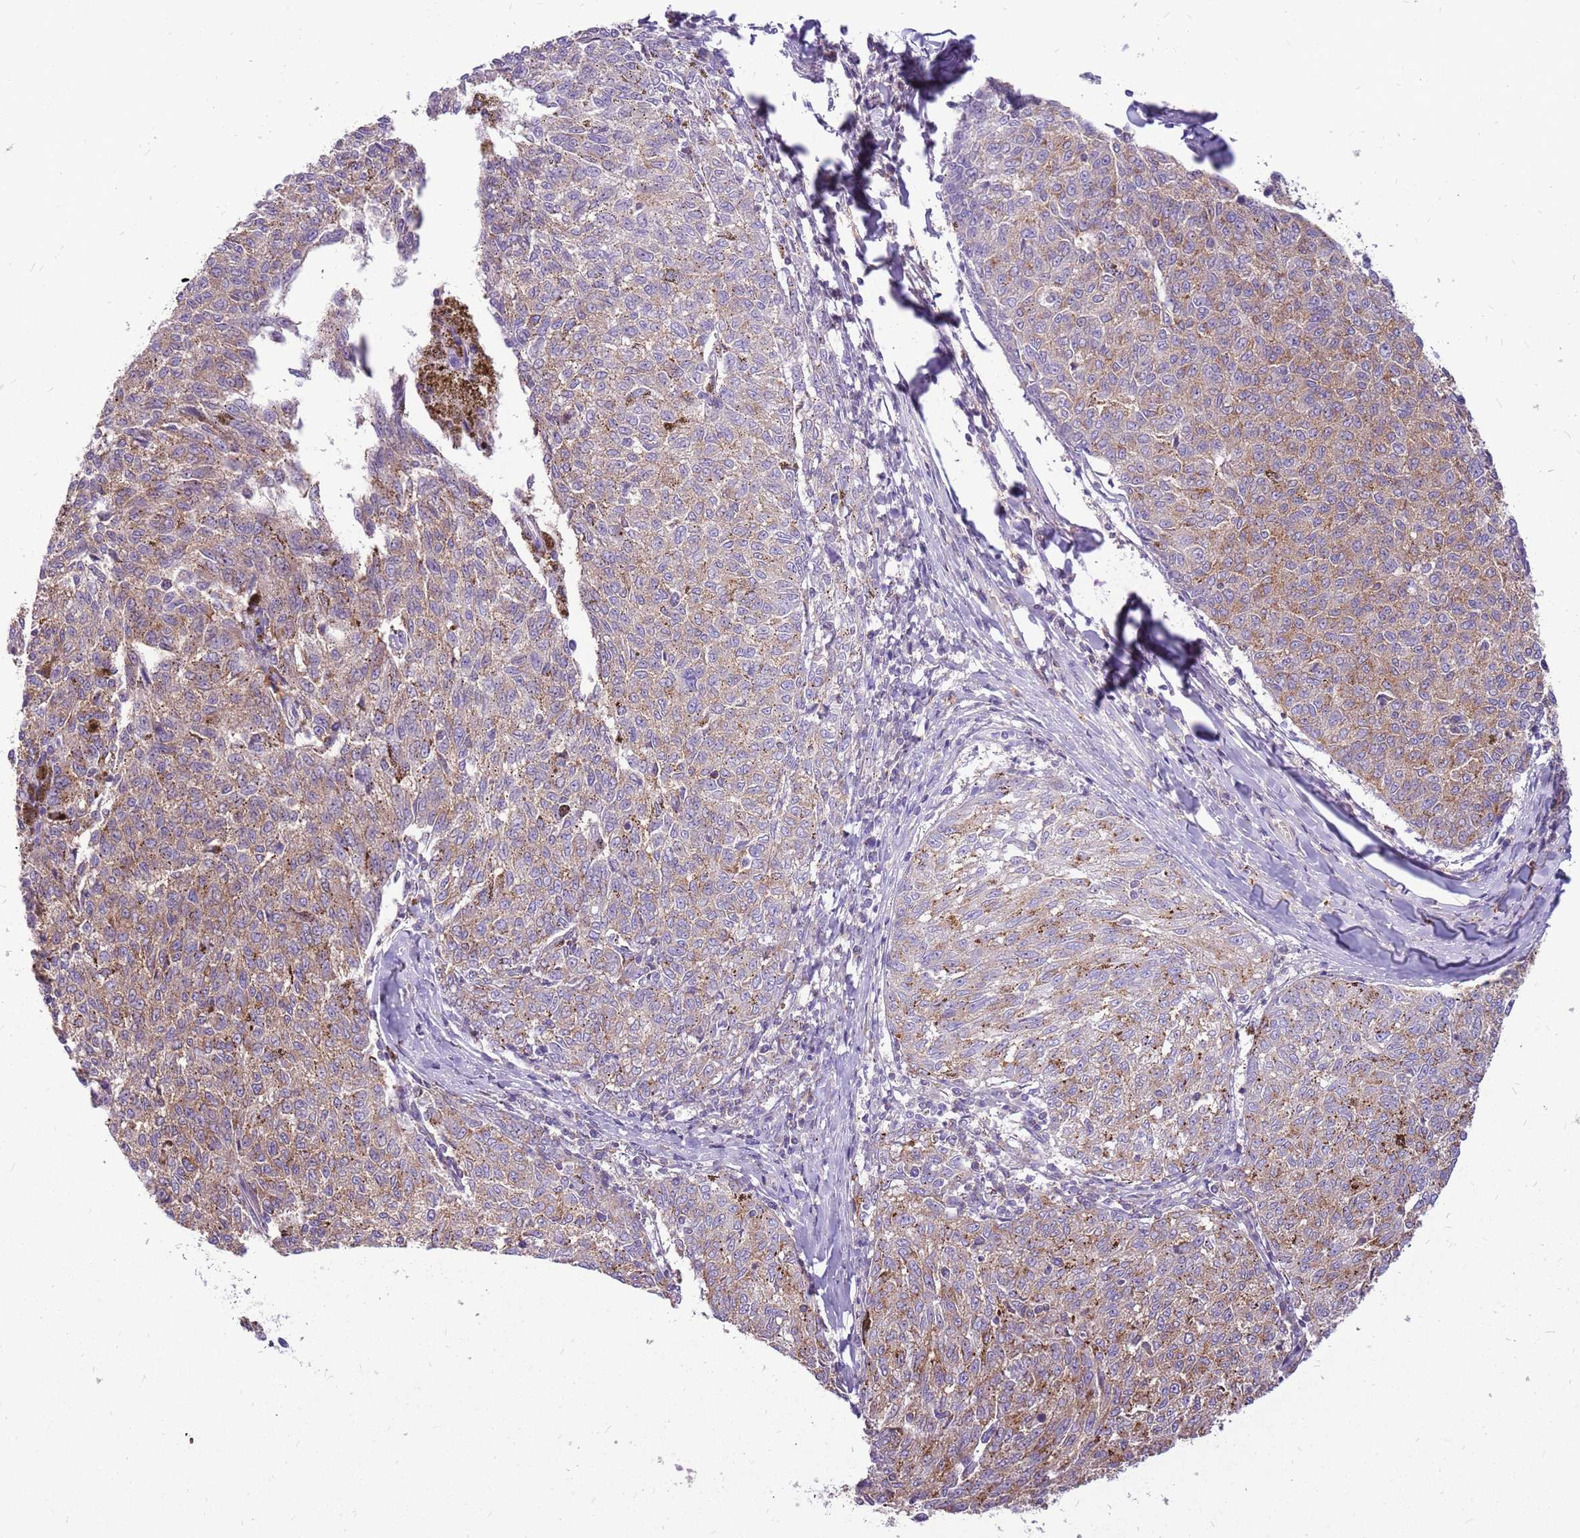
{"staining": {"intensity": "moderate", "quantity": "25%-75%", "location": "cytoplasmic/membranous"}, "tissue": "melanoma", "cell_type": "Tumor cells", "image_type": "cancer", "snomed": [{"axis": "morphology", "description": "Malignant melanoma, NOS"}, {"axis": "topography", "description": "Skin"}], "caption": "Protein expression analysis of melanoma demonstrates moderate cytoplasmic/membranous expression in about 25%-75% of tumor cells. The protein is stained brown, and the nuclei are stained in blue (DAB IHC with brightfield microscopy, high magnification).", "gene": "WDR90", "patient": {"sex": "female", "age": 72}}